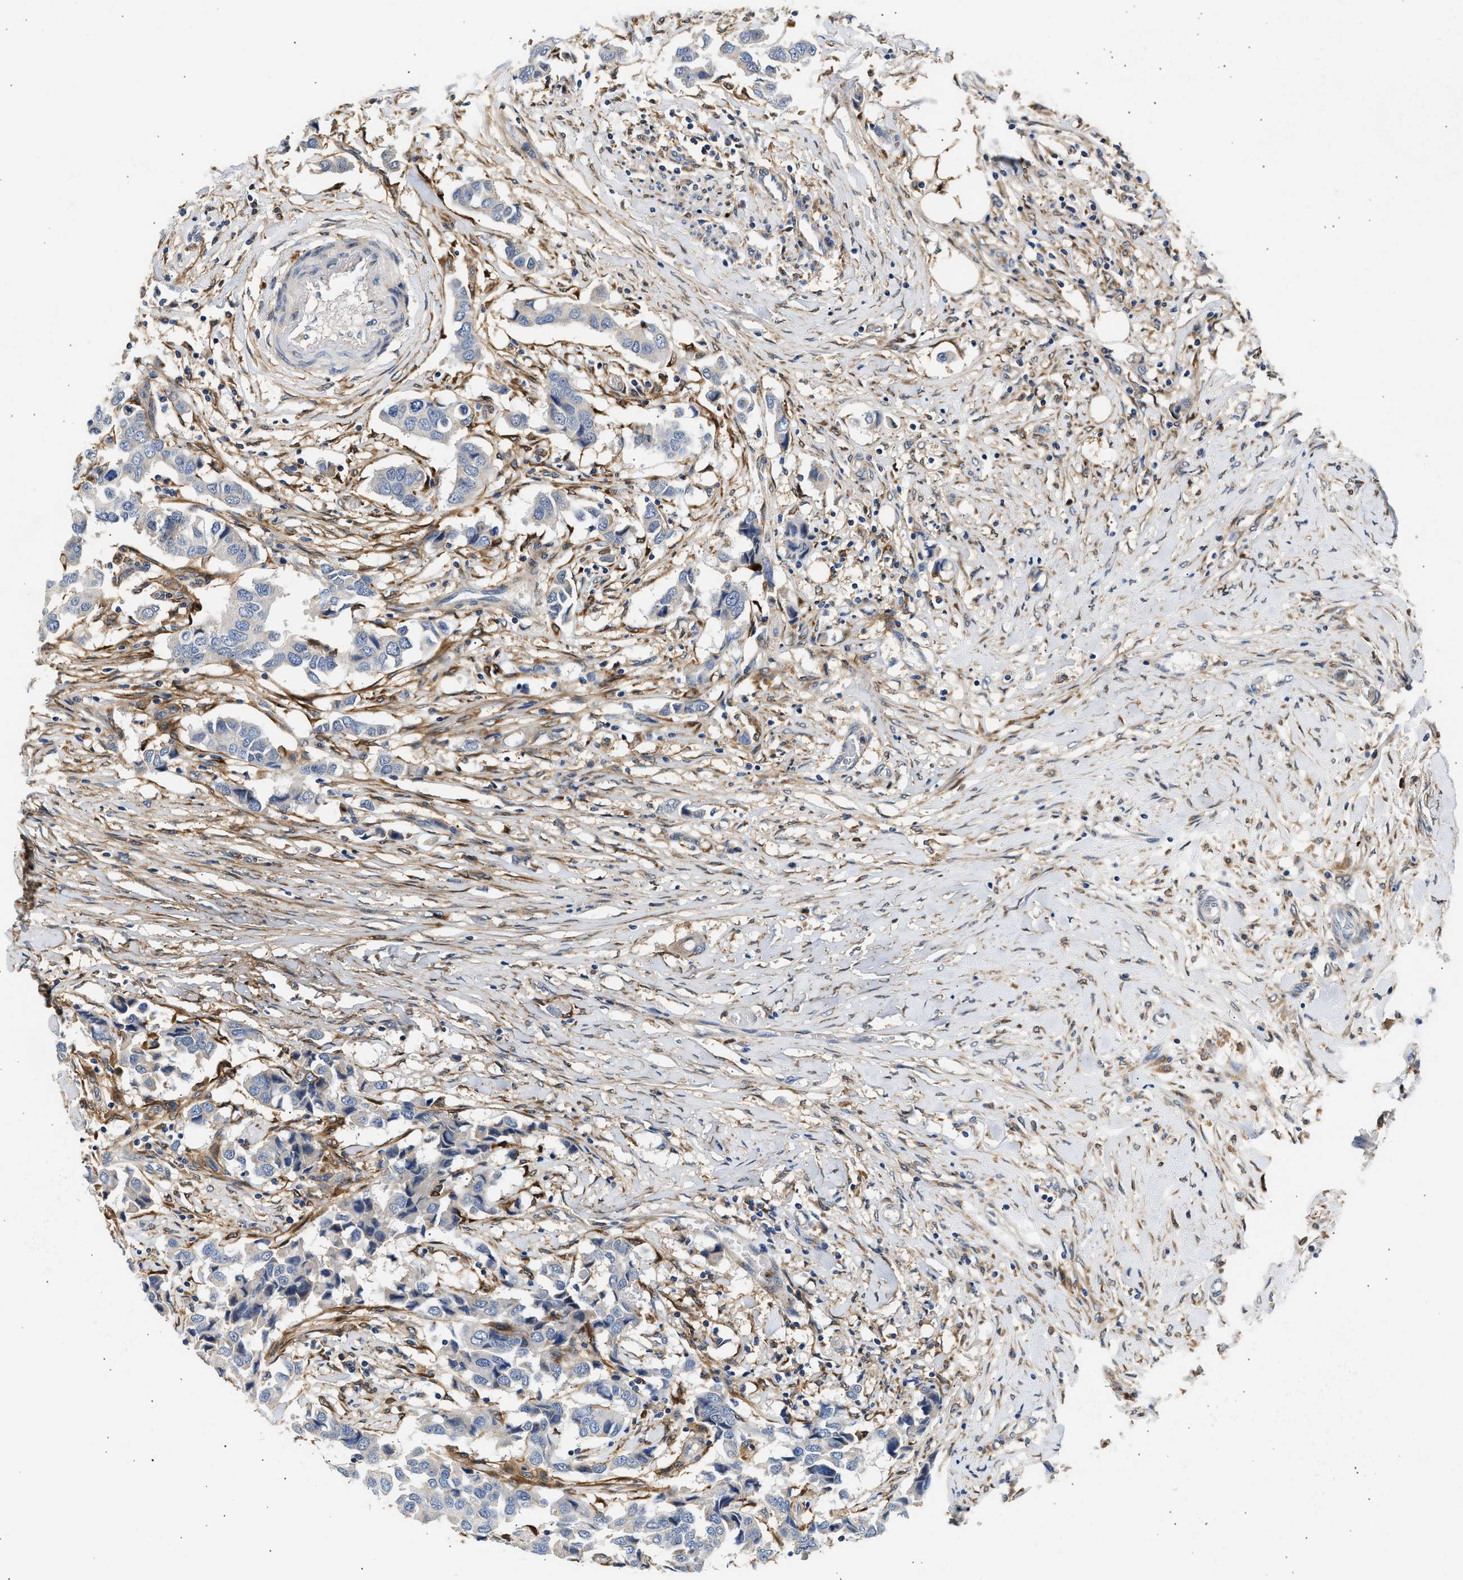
{"staining": {"intensity": "negative", "quantity": "none", "location": "none"}, "tissue": "breast cancer", "cell_type": "Tumor cells", "image_type": "cancer", "snomed": [{"axis": "morphology", "description": "Duct carcinoma"}, {"axis": "topography", "description": "Breast"}], "caption": "High magnification brightfield microscopy of breast cancer (infiltrating ductal carcinoma) stained with DAB (brown) and counterstained with hematoxylin (blue): tumor cells show no significant staining.", "gene": "RAB31", "patient": {"sex": "female", "age": 80}}